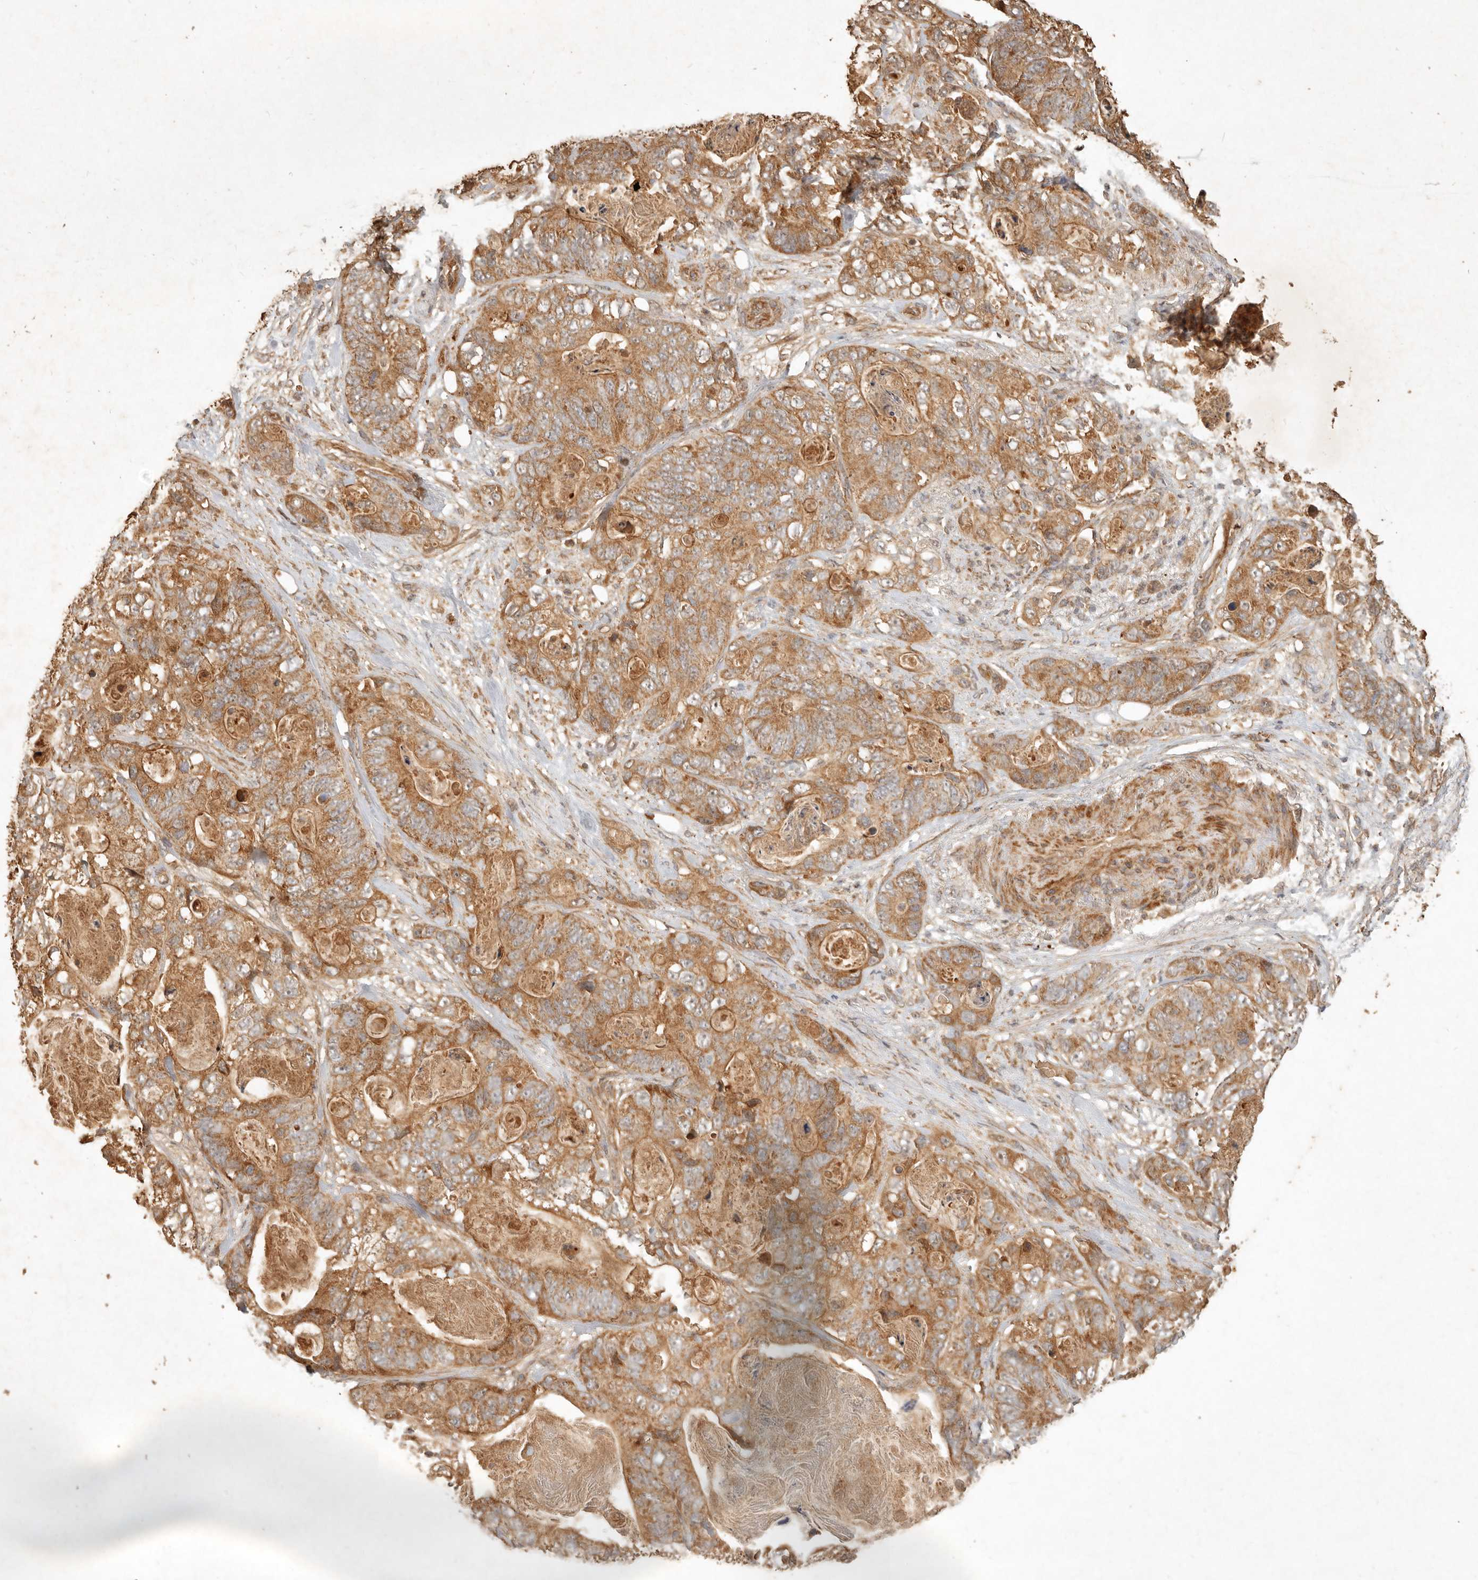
{"staining": {"intensity": "strong", "quantity": ">75%", "location": "cytoplasmic/membranous"}, "tissue": "stomach cancer", "cell_type": "Tumor cells", "image_type": "cancer", "snomed": [{"axis": "morphology", "description": "Normal tissue, NOS"}, {"axis": "morphology", "description": "Adenocarcinoma, NOS"}, {"axis": "topography", "description": "Stomach"}], "caption": "Tumor cells exhibit high levels of strong cytoplasmic/membranous staining in about >75% of cells in stomach adenocarcinoma. (DAB = brown stain, brightfield microscopy at high magnification).", "gene": "CLEC4C", "patient": {"sex": "female", "age": 89}}